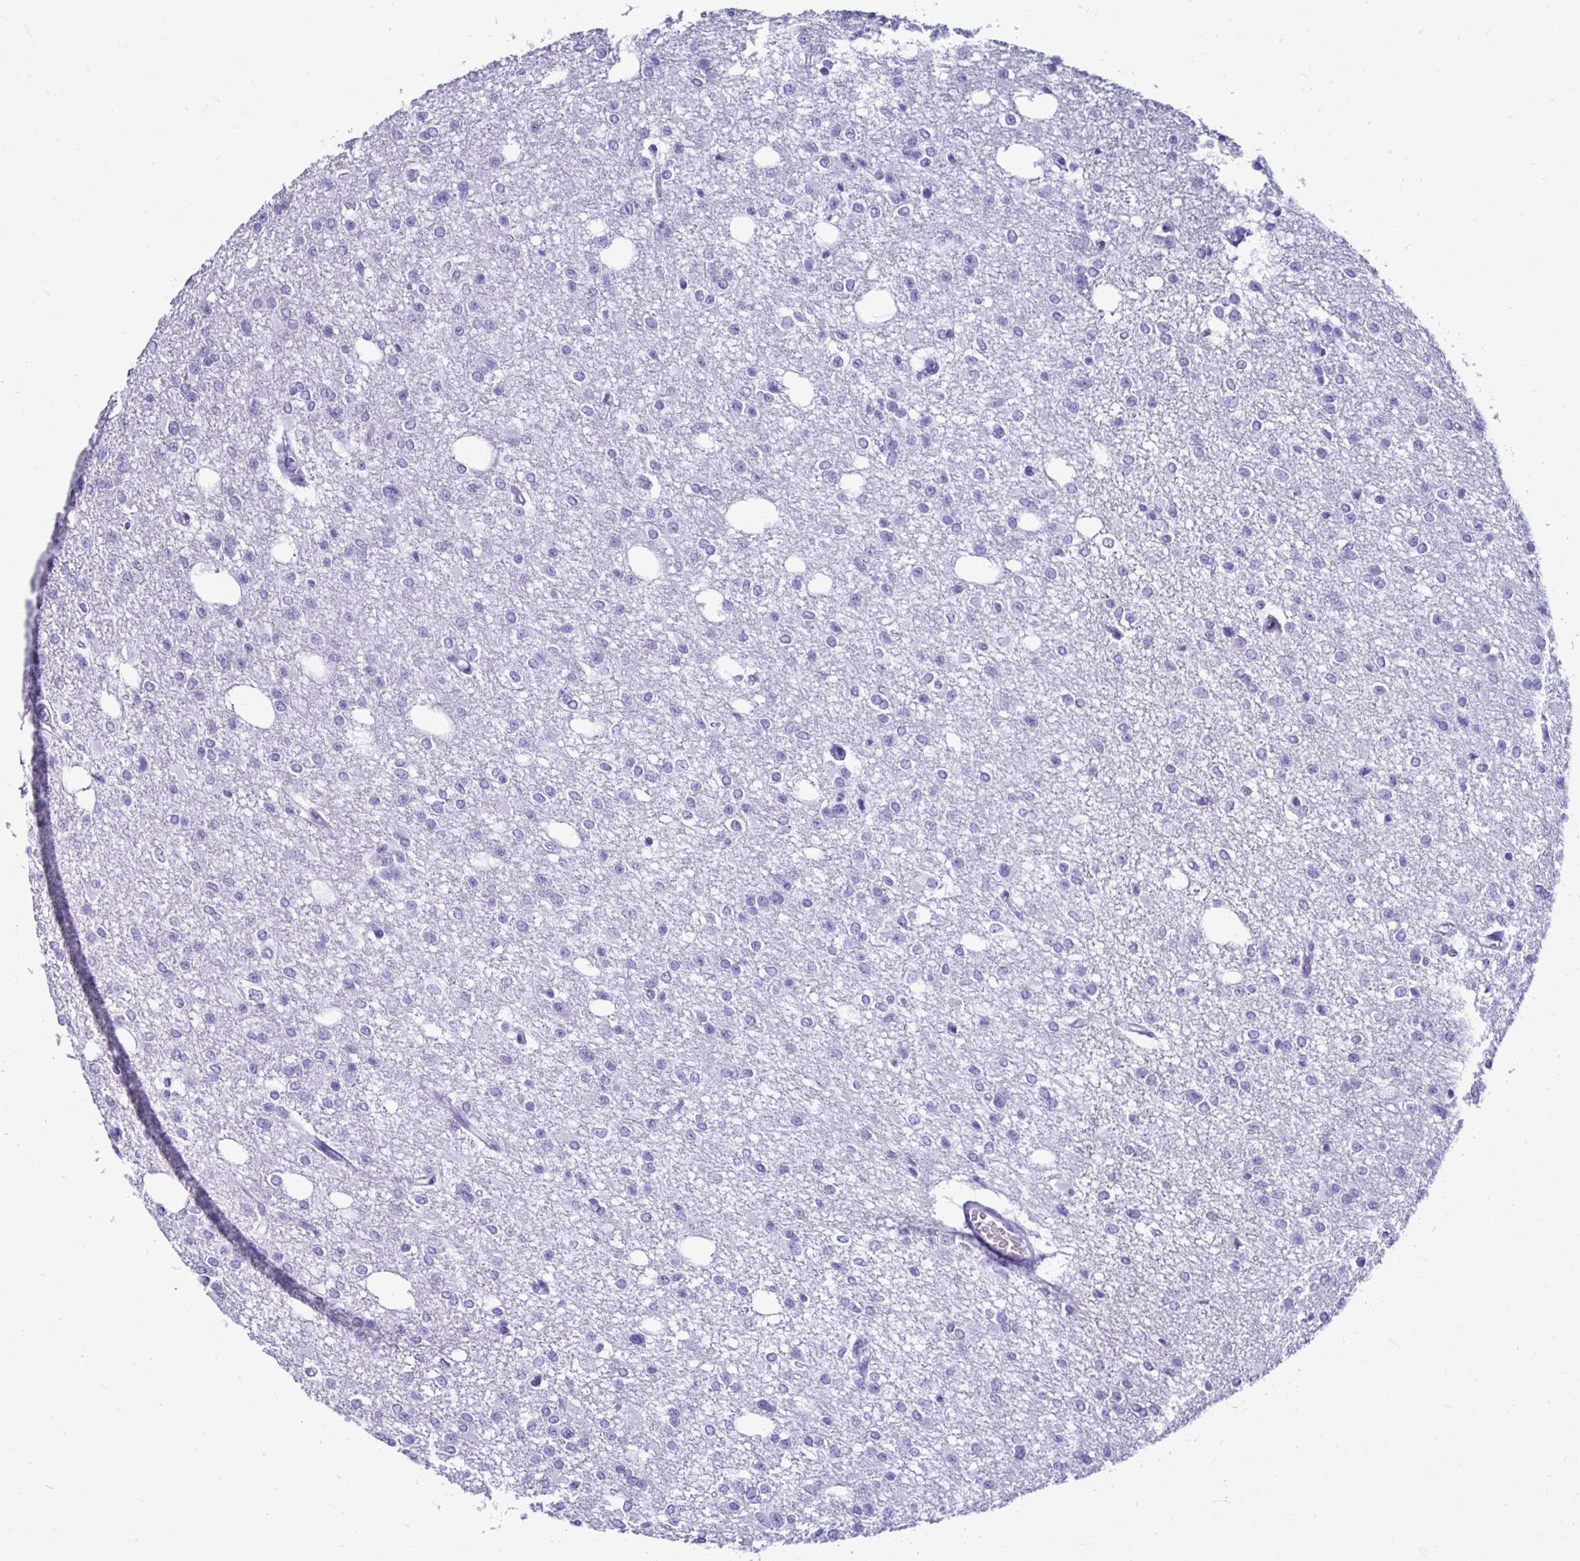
{"staining": {"intensity": "negative", "quantity": "none", "location": "none"}, "tissue": "glioma", "cell_type": "Tumor cells", "image_type": "cancer", "snomed": [{"axis": "morphology", "description": "Glioma, malignant, Low grade"}, {"axis": "topography", "description": "Brain"}], "caption": "DAB immunohistochemical staining of glioma demonstrates no significant expression in tumor cells.", "gene": "CST5", "patient": {"sex": "male", "age": 26}}